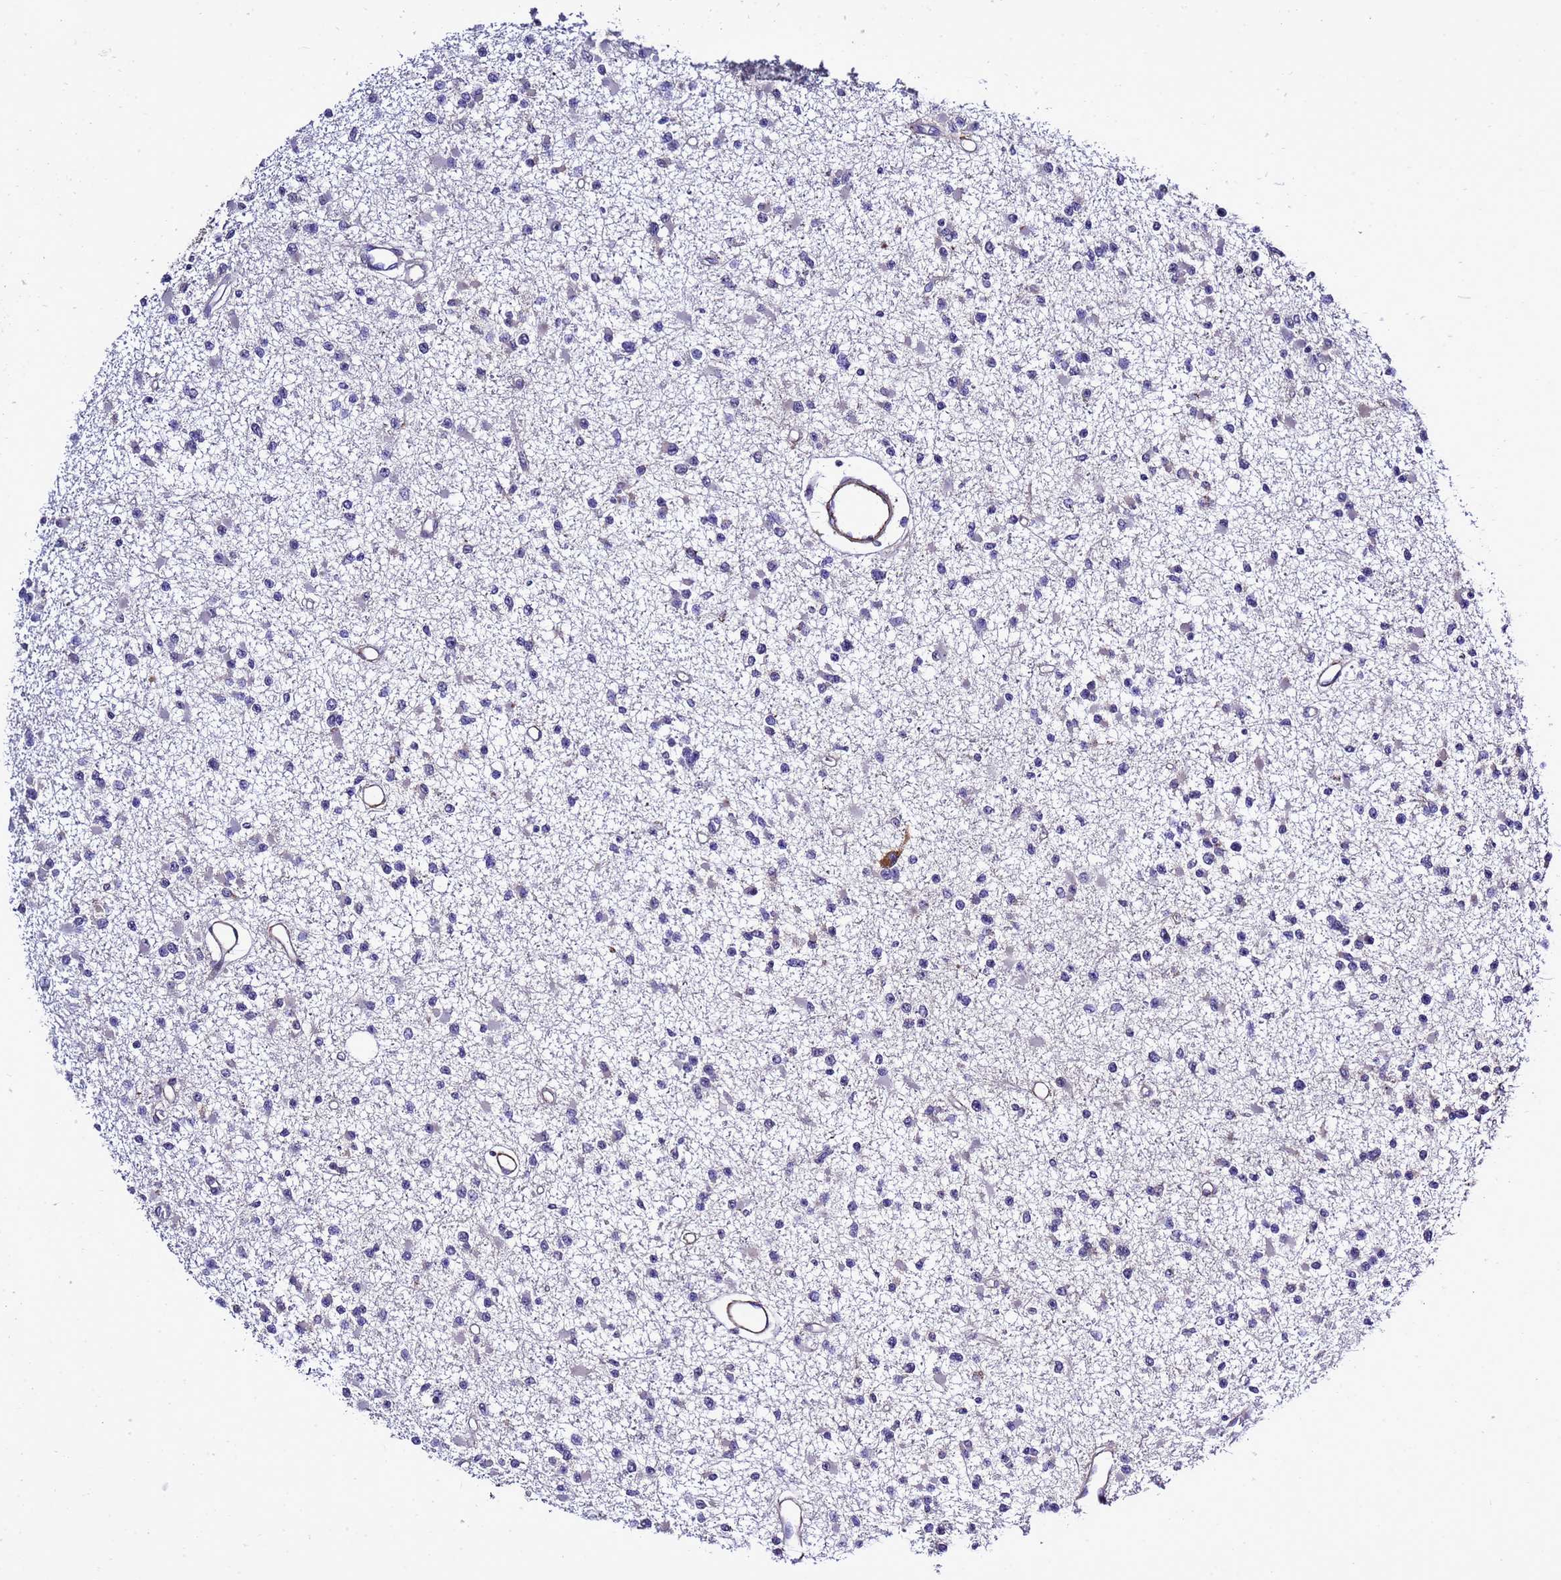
{"staining": {"intensity": "negative", "quantity": "none", "location": "none"}, "tissue": "glioma", "cell_type": "Tumor cells", "image_type": "cancer", "snomed": [{"axis": "morphology", "description": "Glioma, malignant, Low grade"}, {"axis": "topography", "description": "Brain"}], "caption": "Human glioma stained for a protein using immunohistochemistry (IHC) displays no expression in tumor cells.", "gene": "GZF1", "patient": {"sex": "female", "age": 22}}